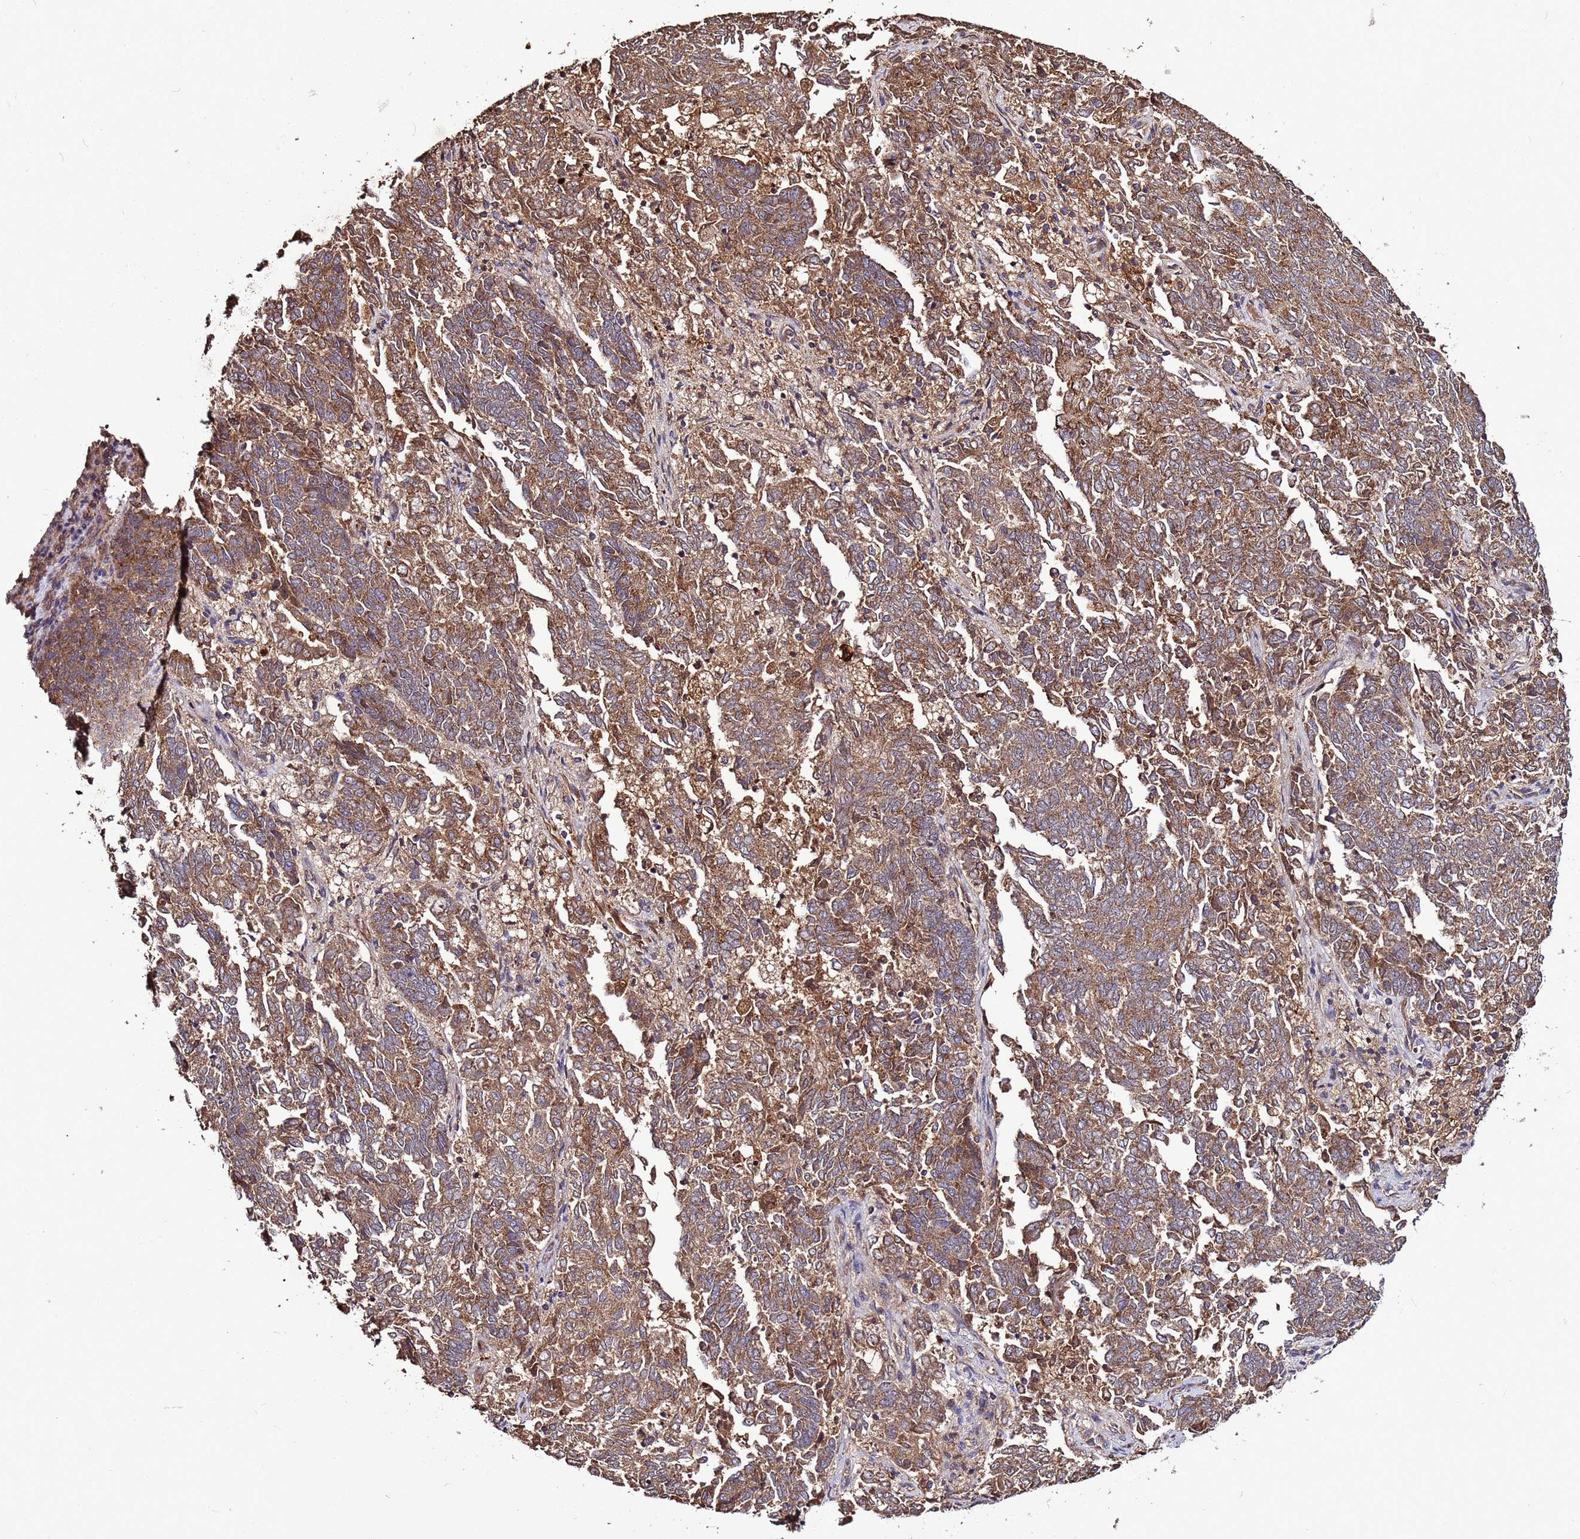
{"staining": {"intensity": "moderate", "quantity": ">75%", "location": "cytoplasmic/membranous"}, "tissue": "endometrial cancer", "cell_type": "Tumor cells", "image_type": "cancer", "snomed": [{"axis": "morphology", "description": "Adenocarcinoma, NOS"}, {"axis": "topography", "description": "Endometrium"}], "caption": "Adenocarcinoma (endometrial) tissue demonstrates moderate cytoplasmic/membranous staining in approximately >75% of tumor cells, visualized by immunohistochemistry.", "gene": "RPS15A", "patient": {"sex": "female", "age": 80}}